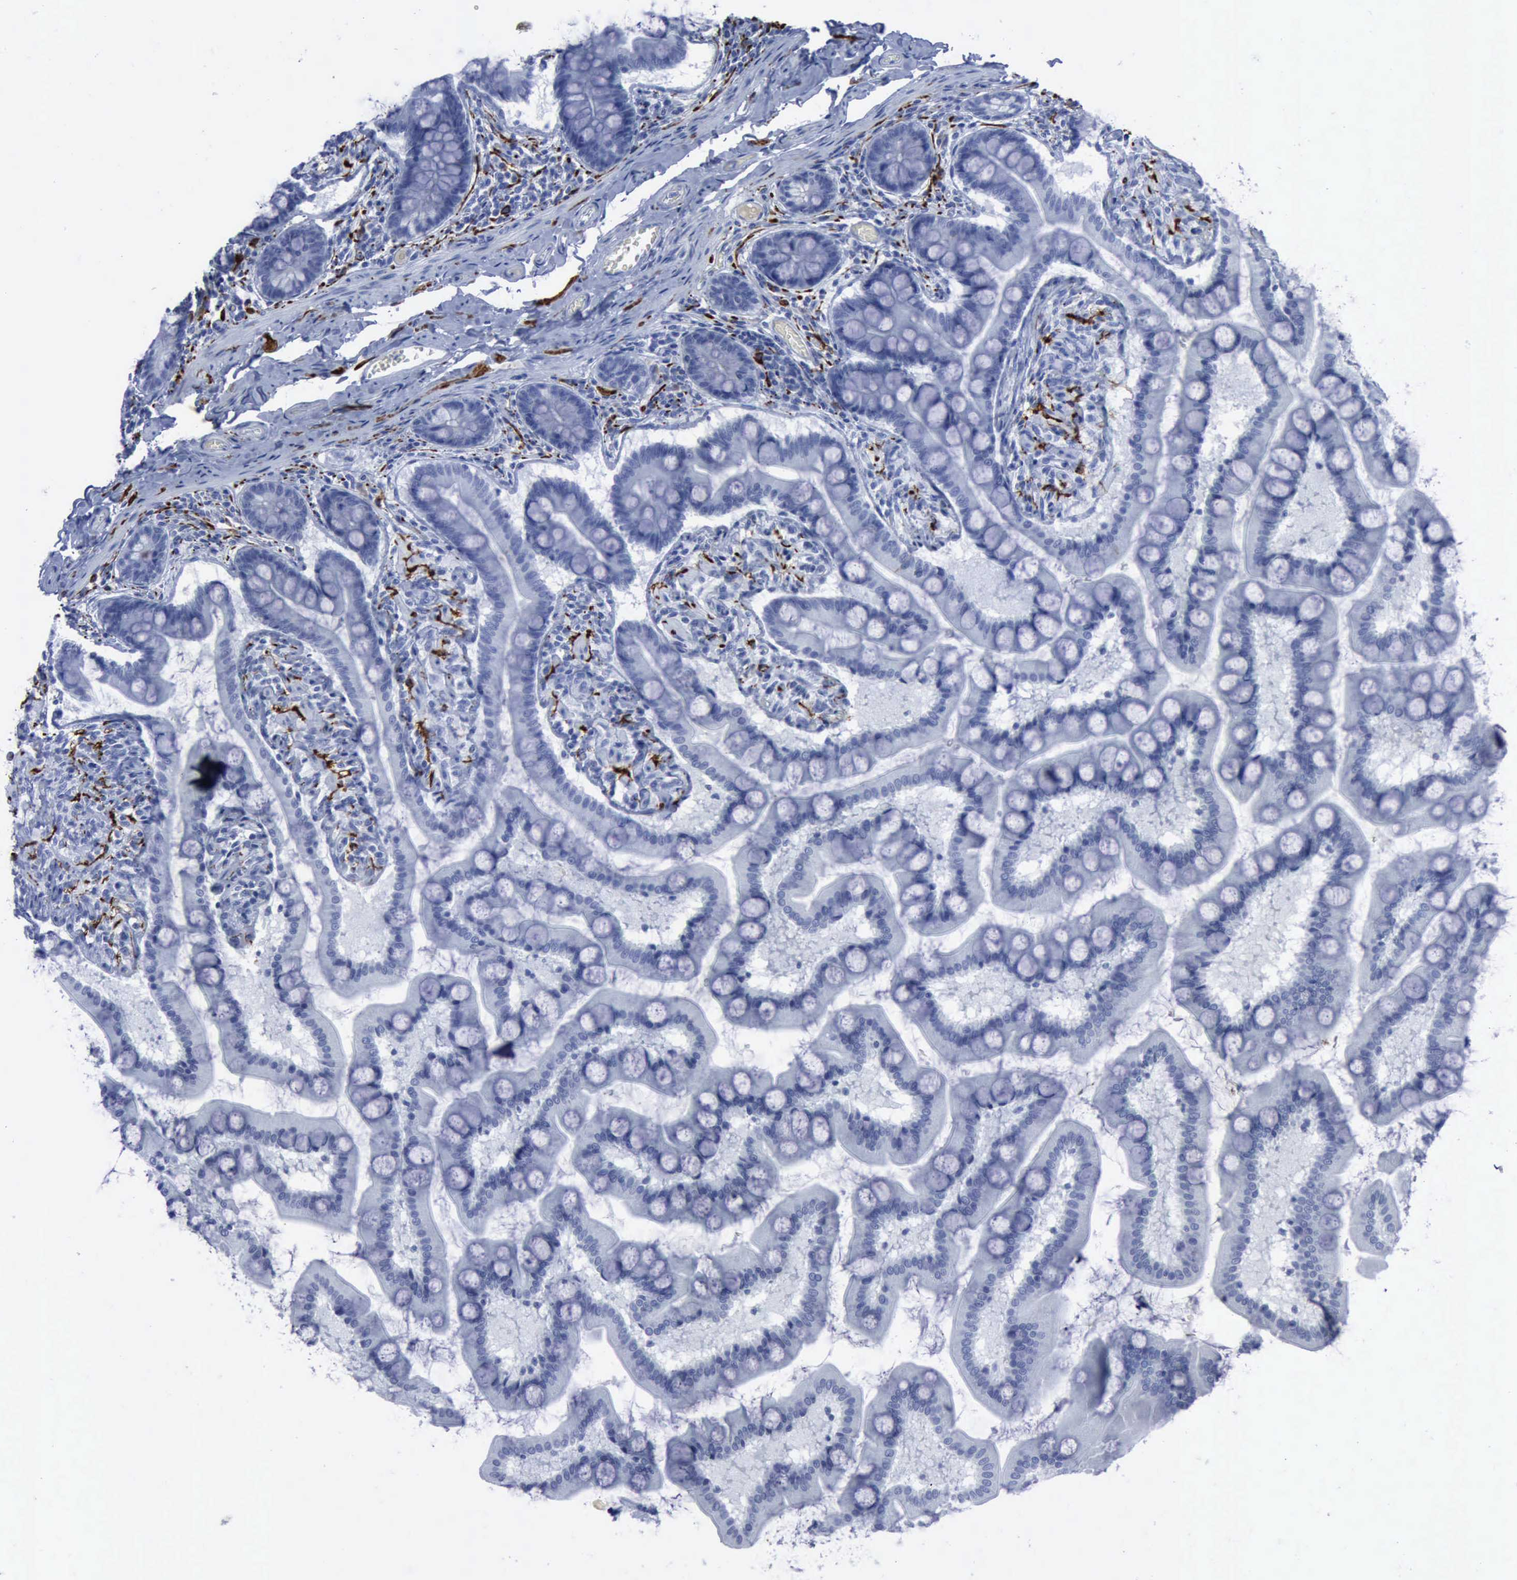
{"staining": {"intensity": "negative", "quantity": "none", "location": "none"}, "tissue": "small intestine", "cell_type": "Glandular cells", "image_type": "normal", "snomed": [{"axis": "morphology", "description": "Normal tissue, NOS"}, {"axis": "topography", "description": "Small intestine"}], "caption": "The micrograph exhibits no staining of glandular cells in unremarkable small intestine. The staining is performed using DAB brown chromogen with nuclei counter-stained in using hematoxylin.", "gene": "NGFR", "patient": {"sex": "male", "age": 41}}